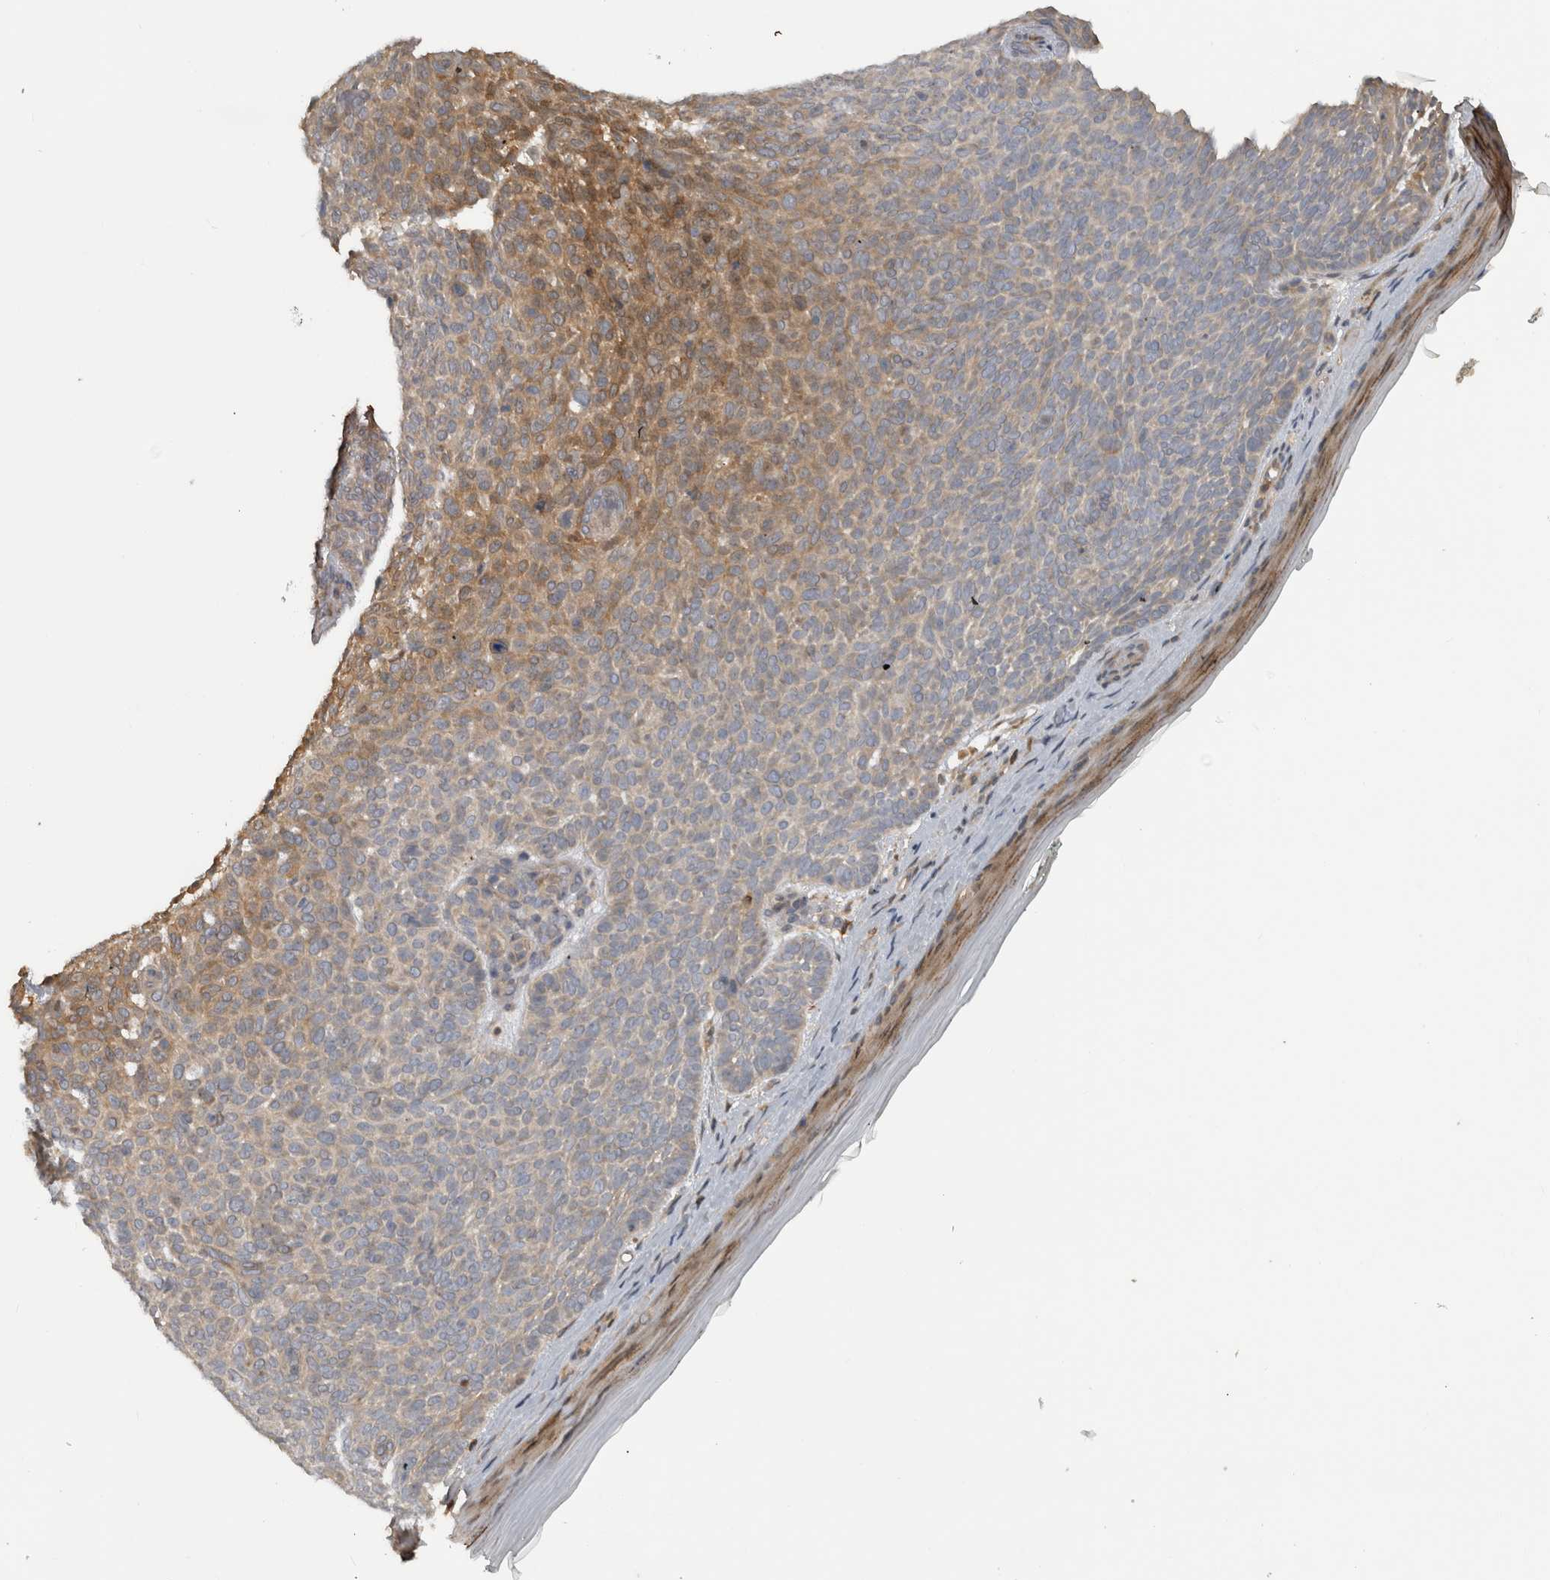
{"staining": {"intensity": "moderate", "quantity": "<25%", "location": "cytoplasmic/membranous"}, "tissue": "skin cancer", "cell_type": "Tumor cells", "image_type": "cancer", "snomed": [{"axis": "morphology", "description": "Basal cell carcinoma"}, {"axis": "topography", "description": "Skin"}], "caption": "Immunohistochemical staining of skin cancer (basal cell carcinoma) shows low levels of moderate cytoplasmic/membranous positivity in approximately <25% of tumor cells.", "gene": "USH1G", "patient": {"sex": "male", "age": 61}}